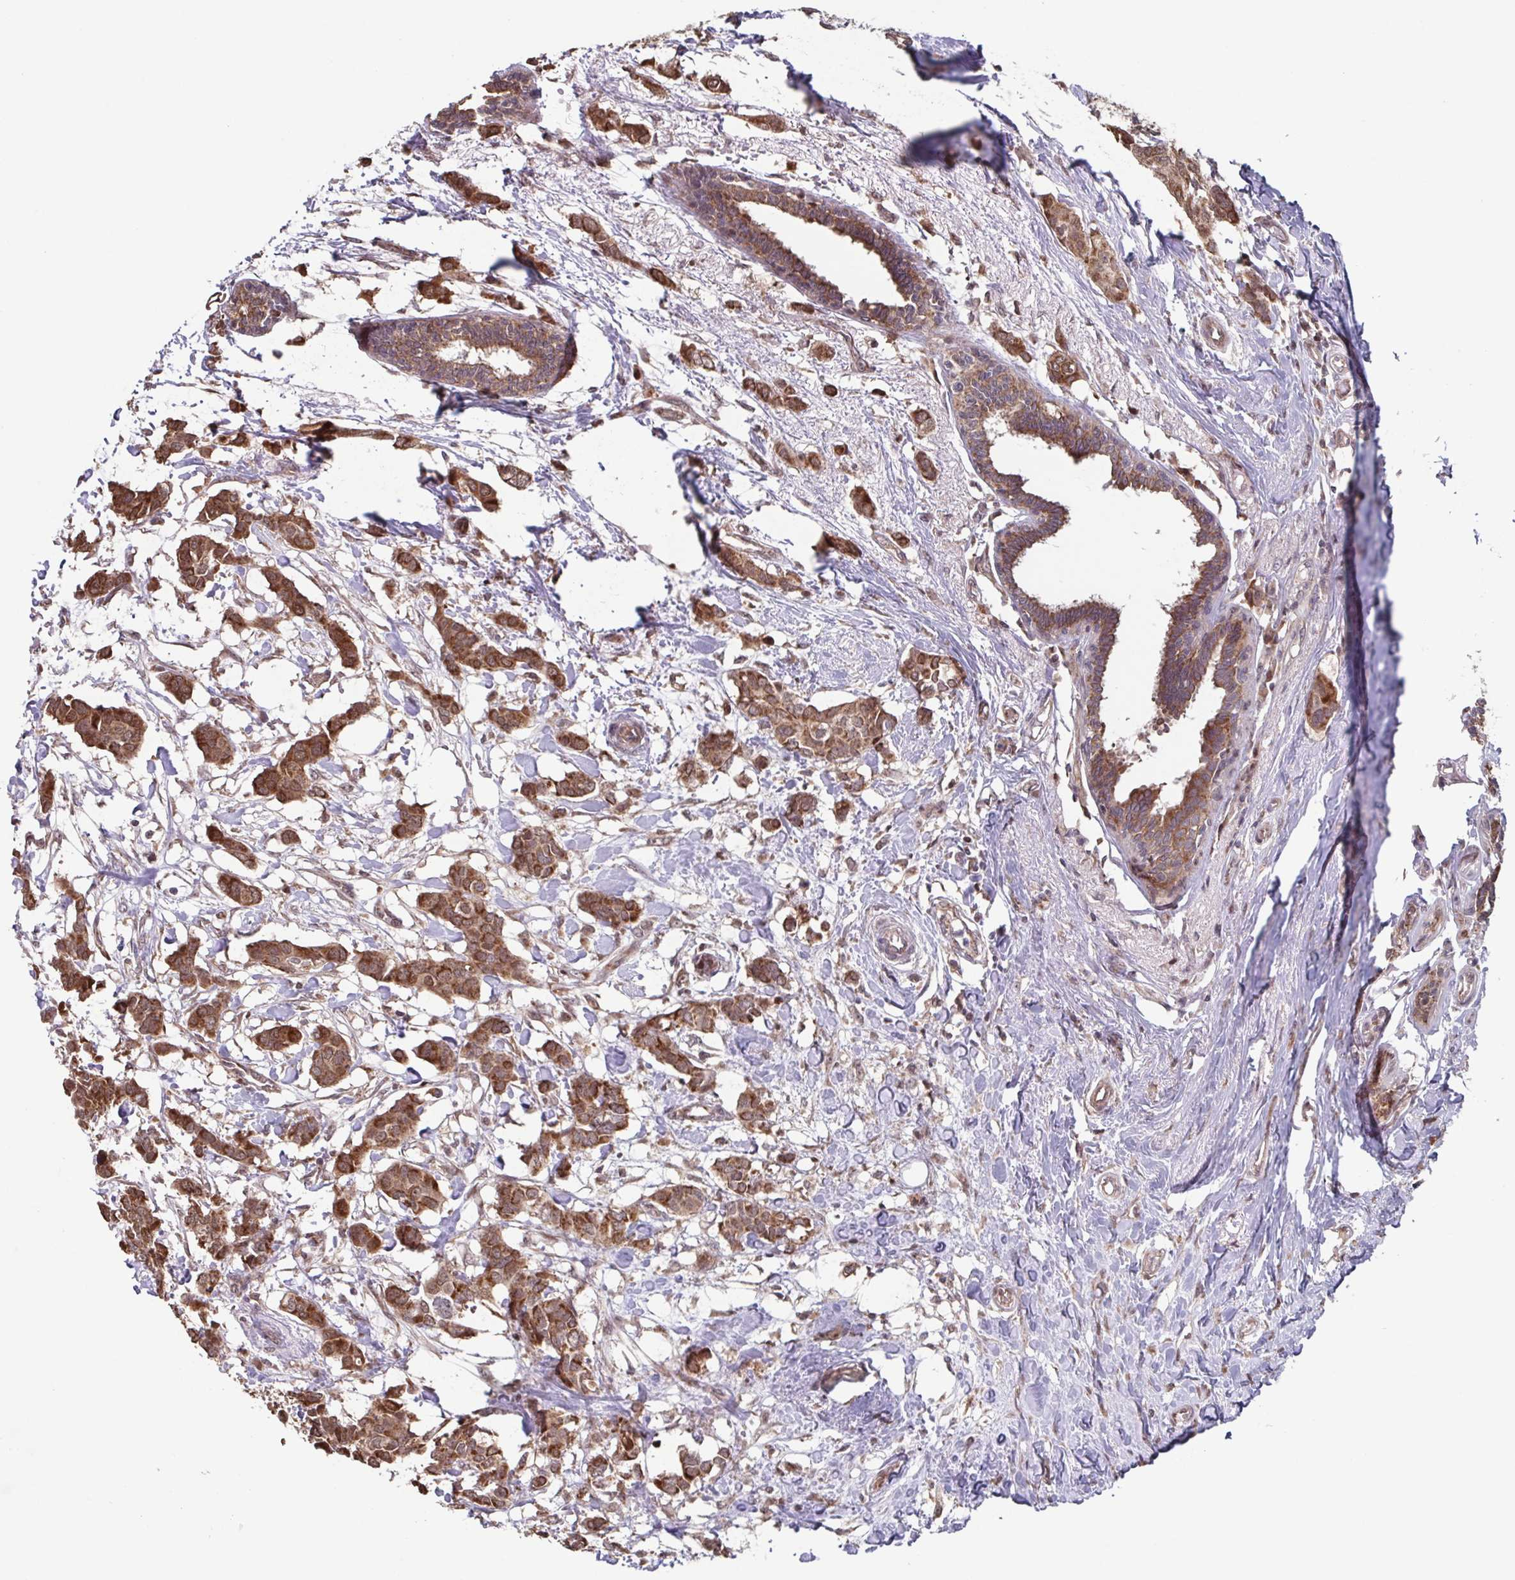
{"staining": {"intensity": "moderate", "quantity": ">75%", "location": "cytoplasmic/membranous"}, "tissue": "breast cancer", "cell_type": "Tumor cells", "image_type": "cancer", "snomed": [{"axis": "morphology", "description": "Duct carcinoma"}, {"axis": "topography", "description": "Breast"}], "caption": "Breast cancer (invasive ductal carcinoma) stained for a protein (brown) exhibits moderate cytoplasmic/membranous positive expression in approximately >75% of tumor cells.", "gene": "TTC19", "patient": {"sex": "female", "age": 62}}